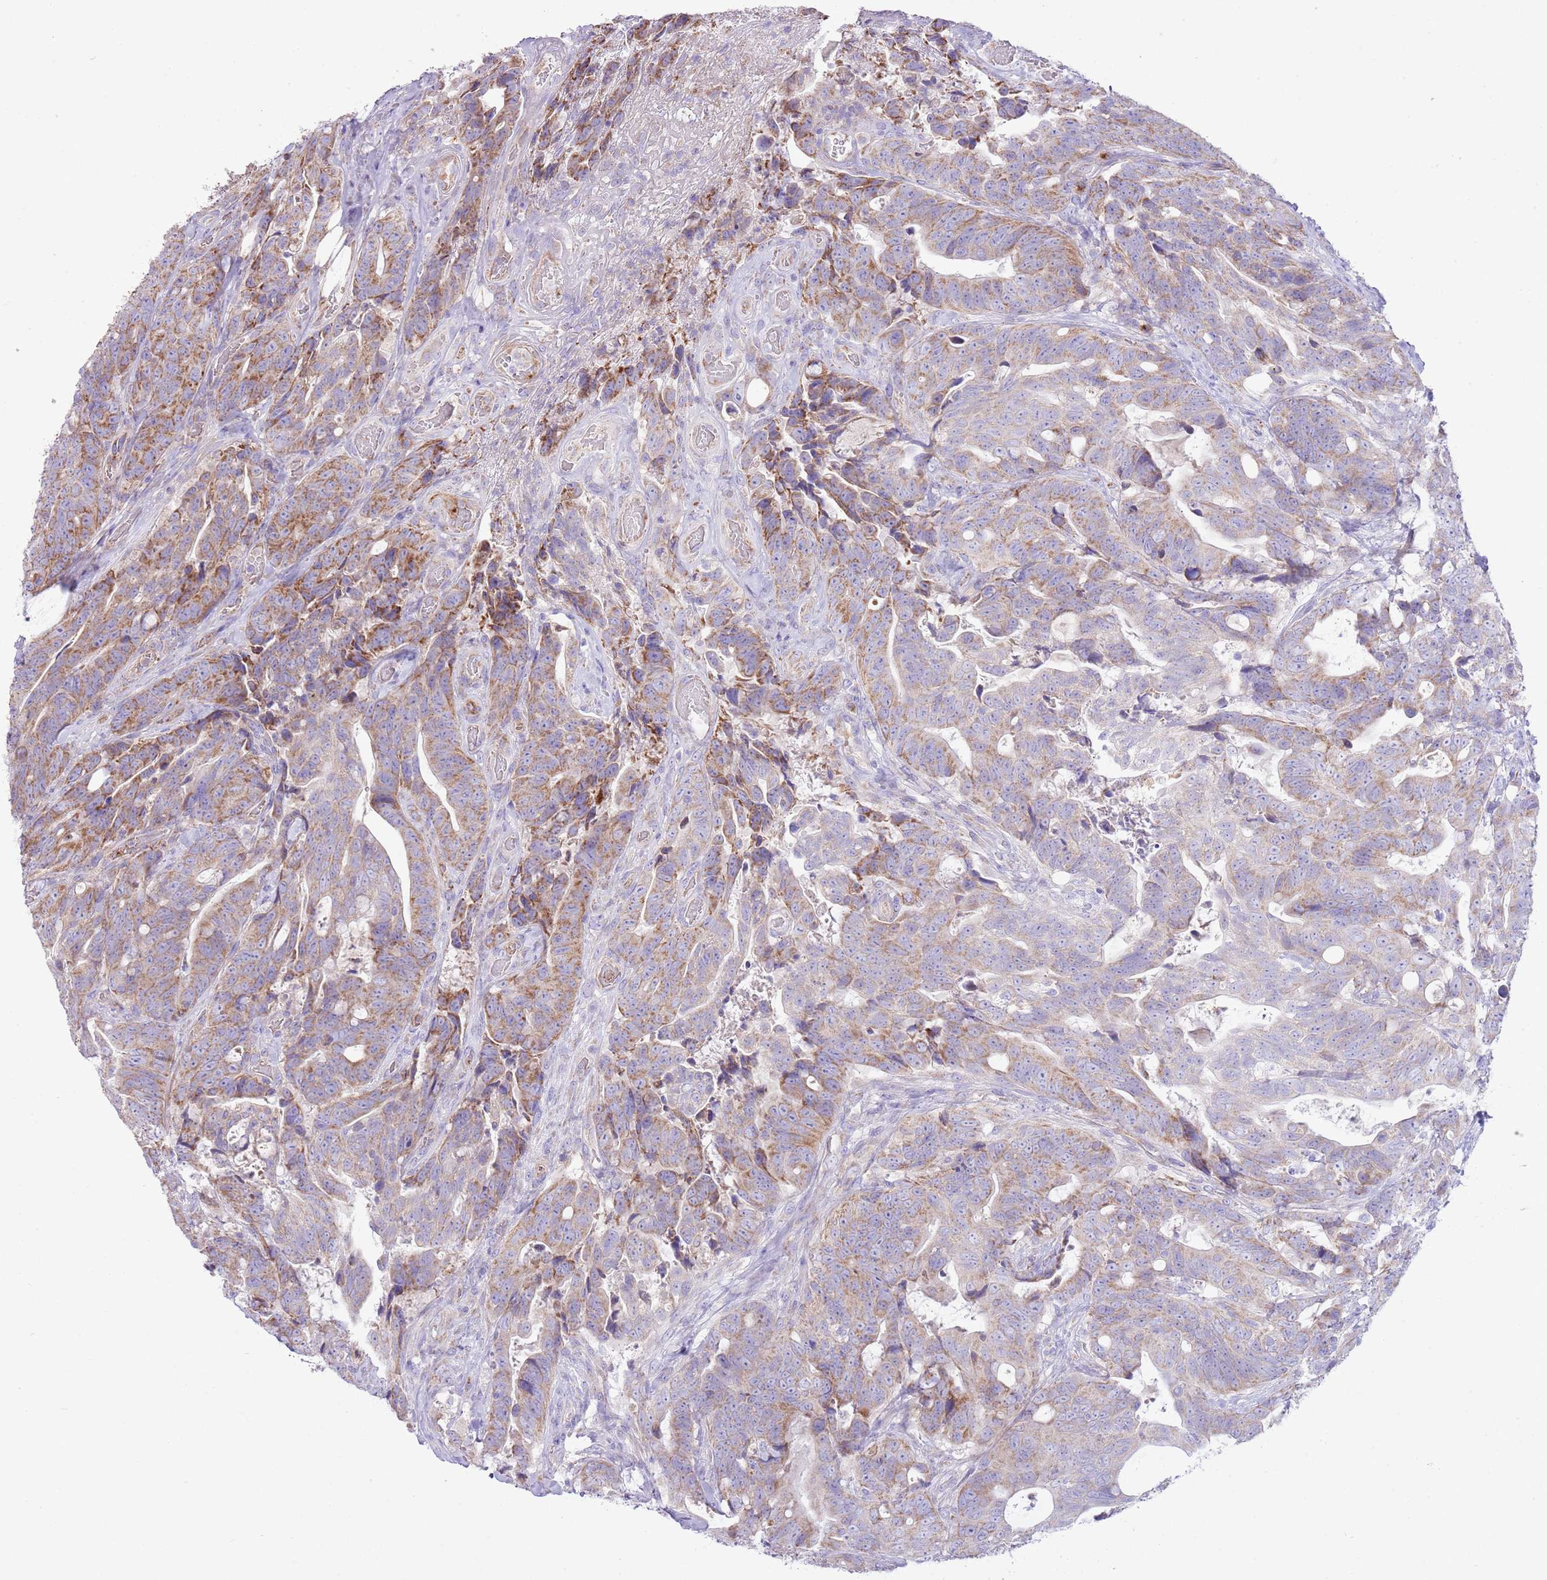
{"staining": {"intensity": "moderate", "quantity": ">75%", "location": "cytoplasmic/membranous"}, "tissue": "colorectal cancer", "cell_type": "Tumor cells", "image_type": "cancer", "snomed": [{"axis": "morphology", "description": "Adenocarcinoma, NOS"}, {"axis": "topography", "description": "Colon"}], "caption": "This image demonstrates colorectal cancer (adenocarcinoma) stained with immunohistochemistry to label a protein in brown. The cytoplasmic/membranous of tumor cells show moderate positivity for the protein. Nuclei are counter-stained blue.", "gene": "OAZ2", "patient": {"sex": "female", "age": 82}}